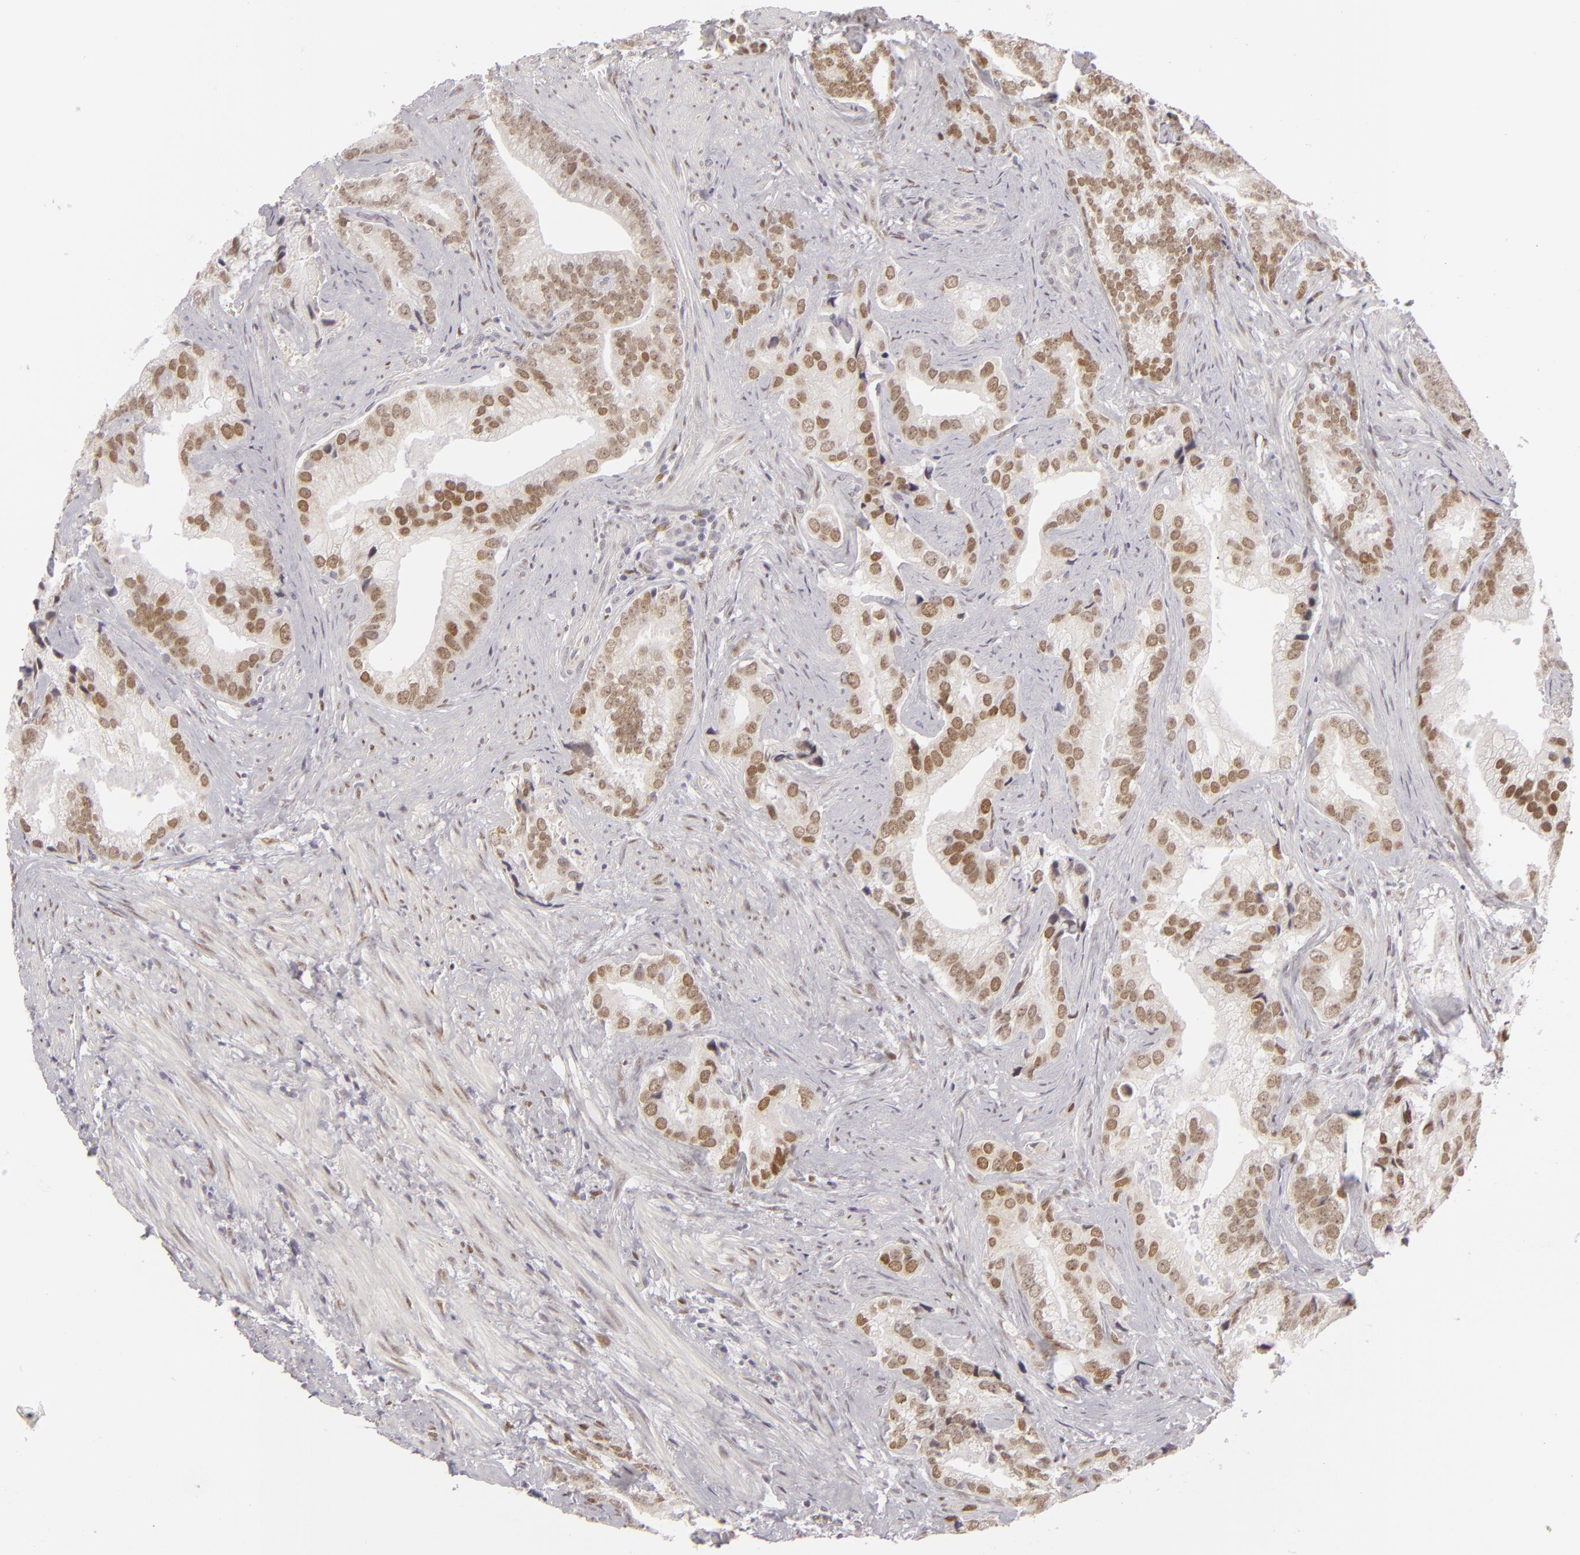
{"staining": {"intensity": "moderate", "quantity": "25%-75%", "location": "nuclear"}, "tissue": "prostate cancer", "cell_type": "Tumor cells", "image_type": "cancer", "snomed": [{"axis": "morphology", "description": "Adenocarcinoma, Low grade"}, {"axis": "topography", "description": "Prostate"}], "caption": "Protein expression analysis of low-grade adenocarcinoma (prostate) displays moderate nuclear positivity in about 25%-75% of tumor cells. (DAB (3,3'-diaminobenzidine) IHC with brightfield microscopy, high magnification).", "gene": "SIX1", "patient": {"sex": "male", "age": 71}}